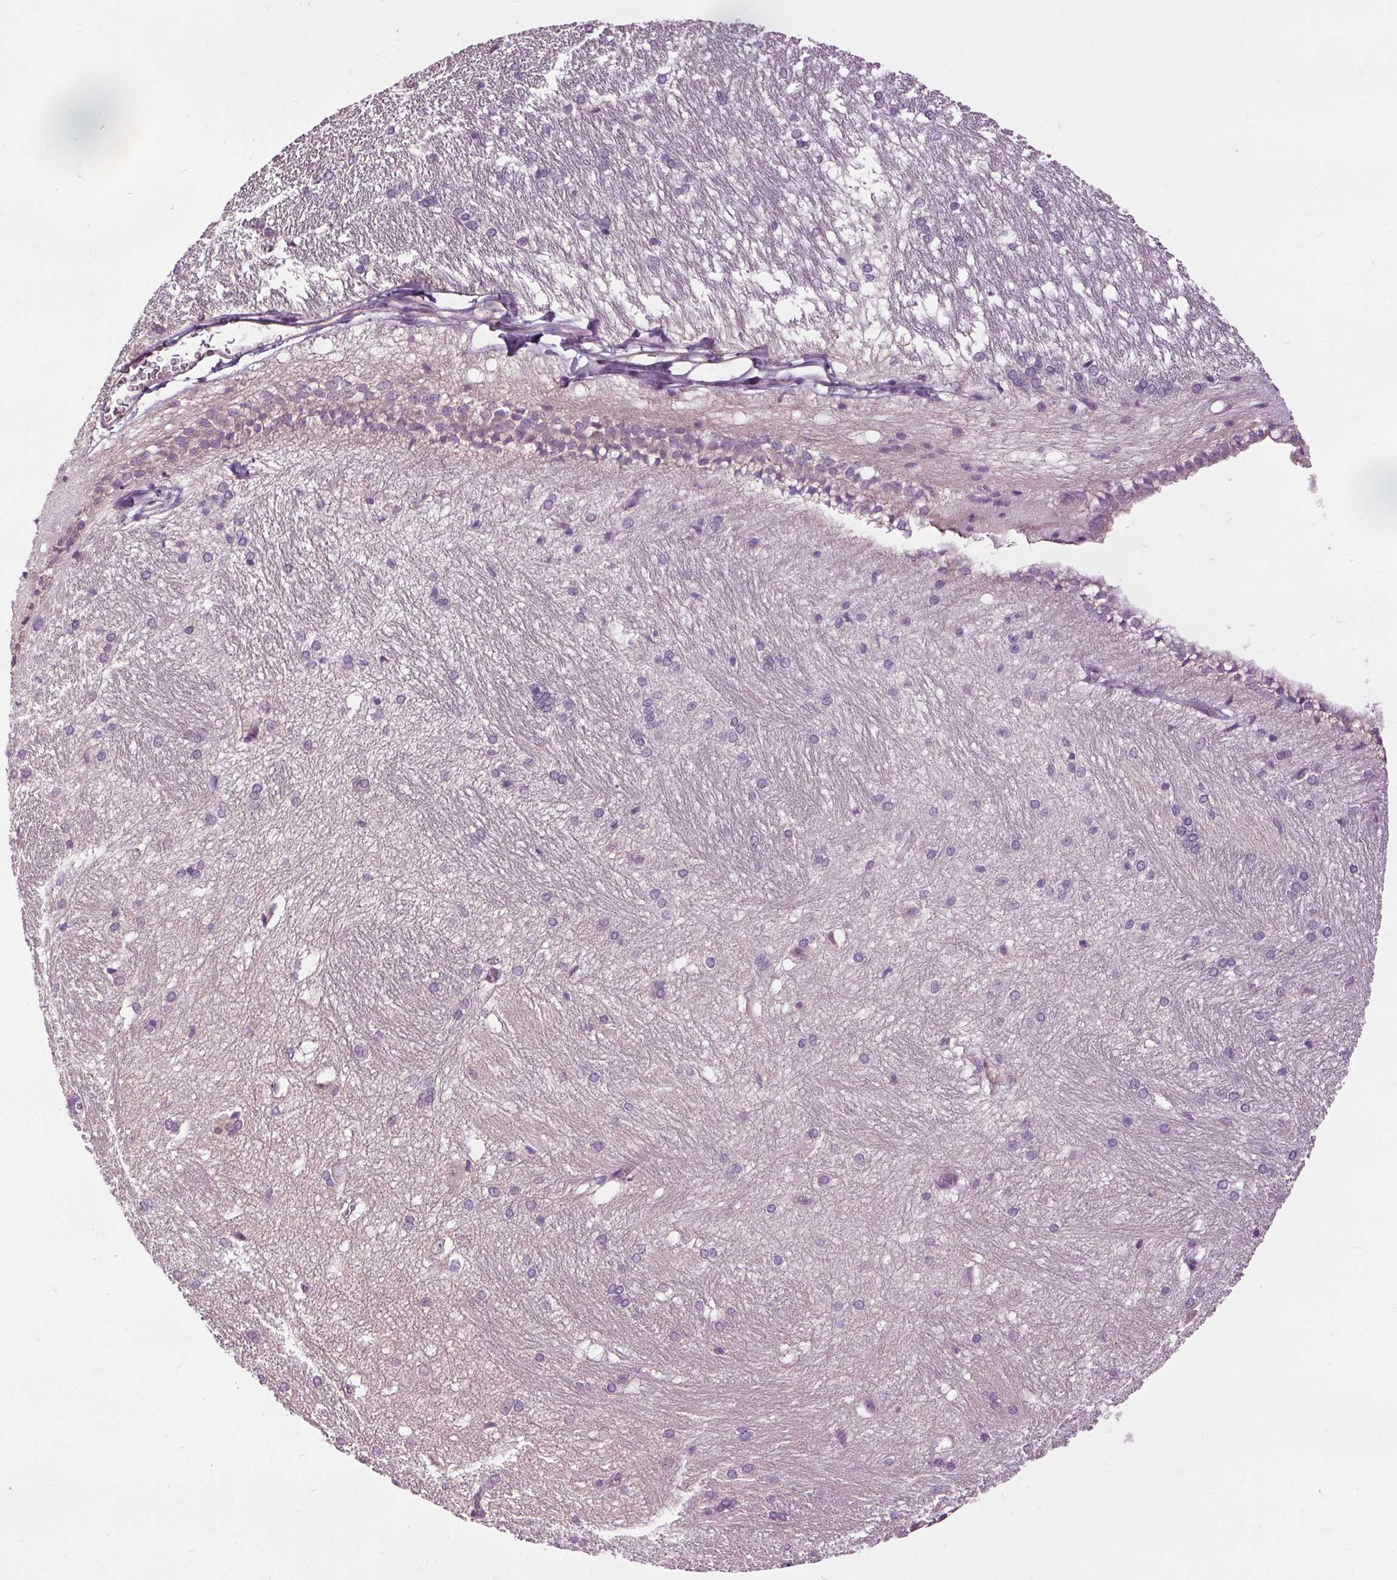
{"staining": {"intensity": "negative", "quantity": "none", "location": "none"}, "tissue": "hippocampus", "cell_type": "Glial cells", "image_type": "normal", "snomed": [{"axis": "morphology", "description": "Normal tissue, NOS"}, {"axis": "topography", "description": "Cerebral cortex"}, {"axis": "topography", "description": "Hippocampus"}], "caption": "Protein analysis of unremarkable hippocampus displays no significant expression in glial cells. (Stains: DAB immunohistochemistry (IHC) with hematoxylin counter stain, Microscopy: brightfield microscopy at high magnification).", "gene": "RASA1", "patient": {"sex": "female", "age": 19}}